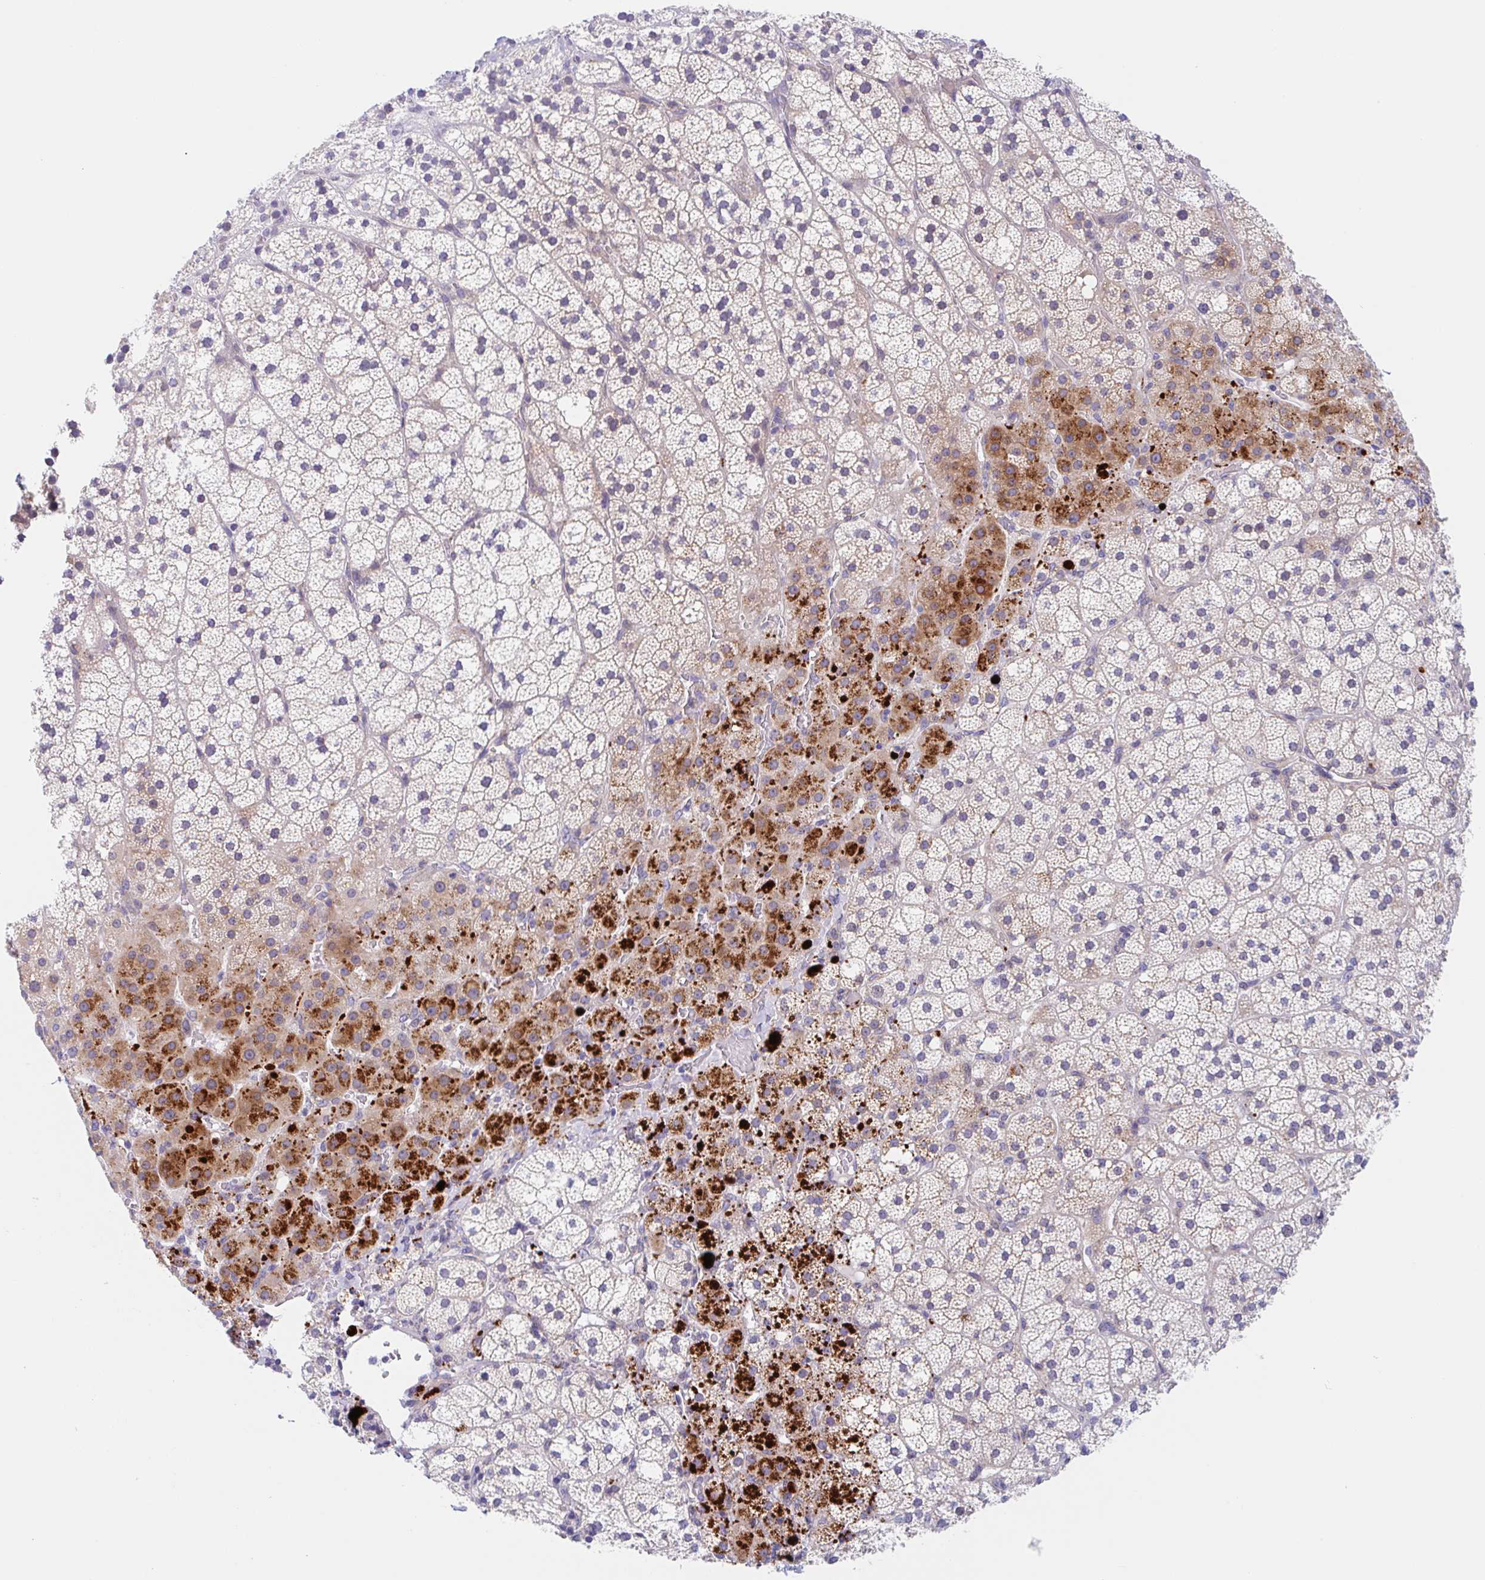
{"staining": {"intensity": "strong", "quantity": "<25%", "location": "cytoplasmic/membranous"}, "tissue": "adrenal gland", "cell_type": "Glandular cells", "image_type": "normal", "snomed": [{"axis": "morphology", "description": "Normal tissue, NOS"}, {"axis": "topography", "description": "Adrenal gland"}], "caption": "Brown immunohistochemical staining in normal human adrenal gland displays strong cytoplasmic/membranous expression in approximately <25% of glandular cells.", "gene": "TMEM86A", "patient": {"sex": "male", "age": 53}}